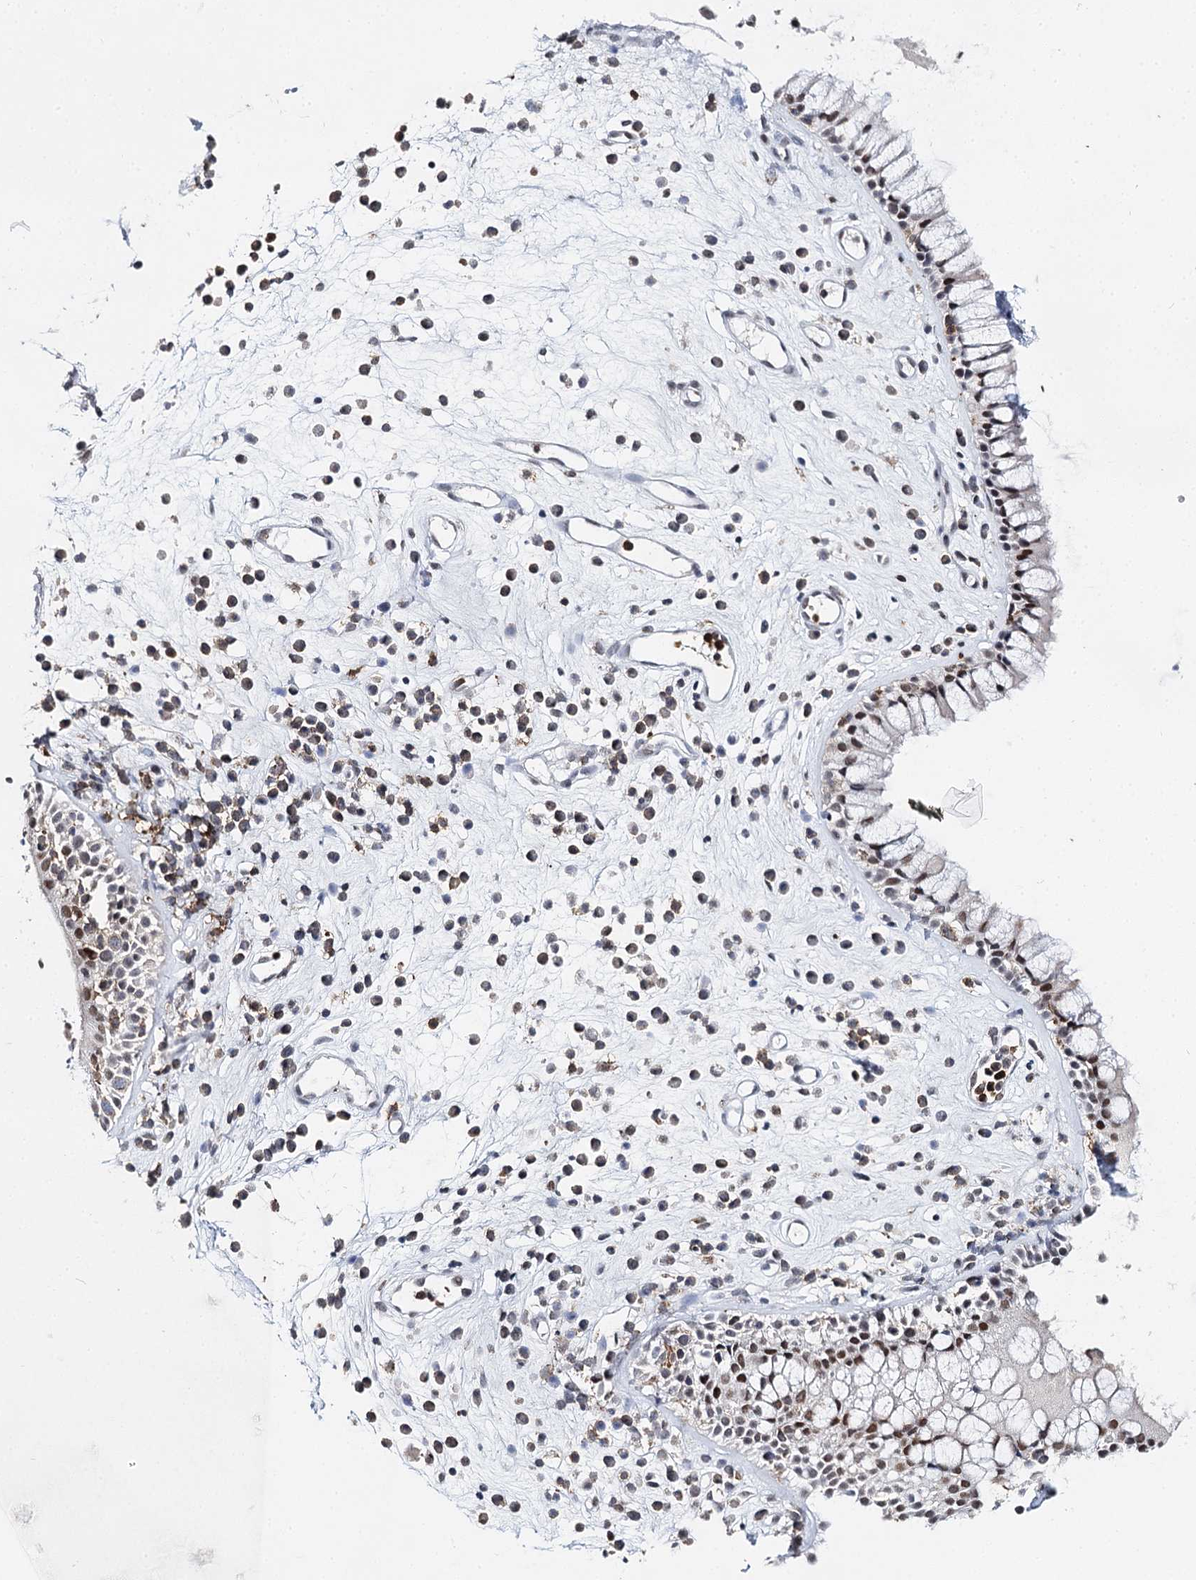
{"staining": {"intensity": "moderate", "quantity": "25%-75%", "location": "nuclear"}, "tissue": "nasopharynx", "cell_type": "Respiratory epithelial cells", "image_type": "normal", "snomed": [{"axis": "morphology", "description": "Normal tissue, NOS"}, {"axis": "morphology", "description": "Inflammation, NOS"}, {"axis": "topography", "description": "Nasopharynx"}], "caption": "Protein analysis of unremarkable nasopharynx shows moderate nuclear positivity in about 25%-75% of respiratory epithelial cells.", "gene": "BARD1", "patient": {"sex": "male", "age": 29}}